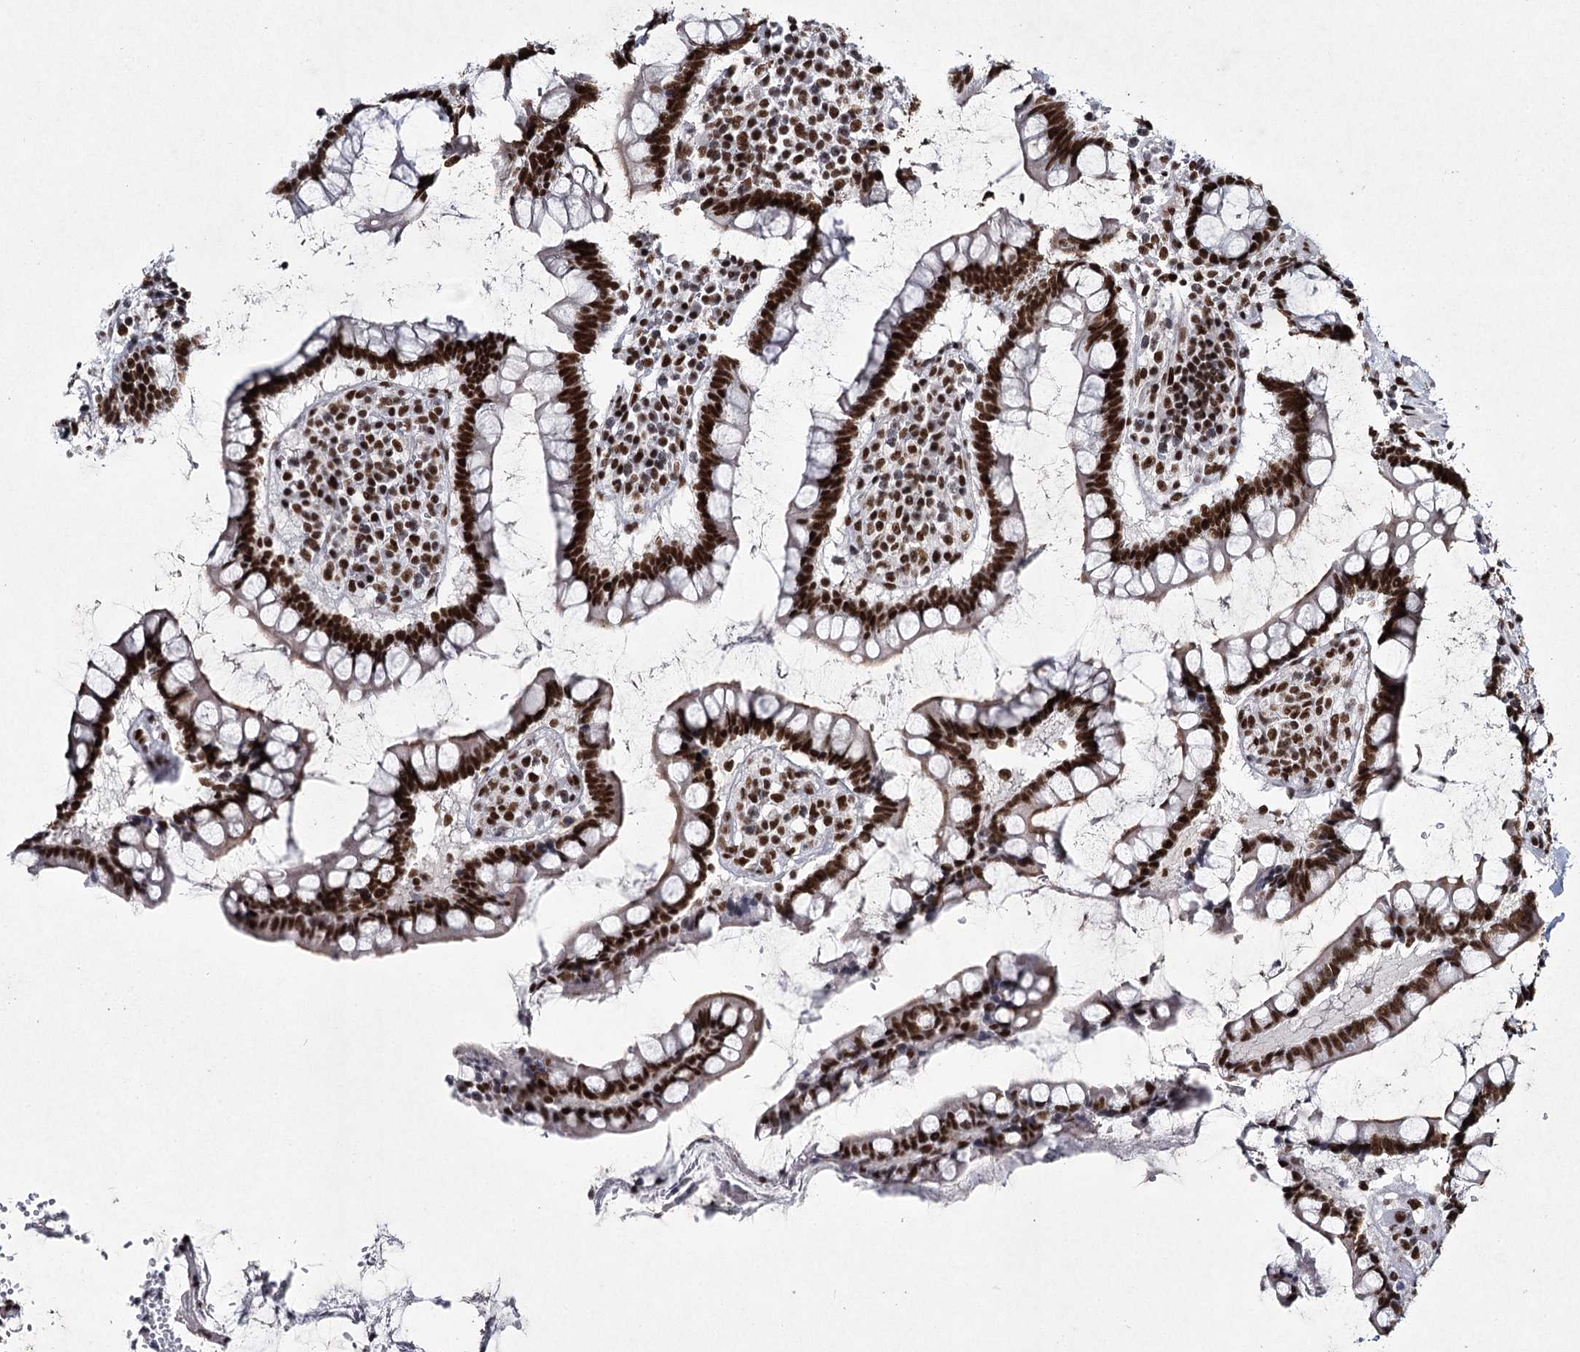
{"staining": {"intensity": "strong", "quantity": ">75%", "location": "nuclear"}, "tissue": "colon", "cell_type": "Endothelial cells", "image_type": "normal", "snomed": [{"axis": "morphology", "description": "Normal tissue, NOS"}, {"axis": "topography", "description": "Colon"}], "caption": "Brown immunohistochemical staining in normal human colon reveals strong nuclear staining in about >75% of endothelial cells.", "gene": "SCAF8", "patient": {"sex": "female", "age": 79}}